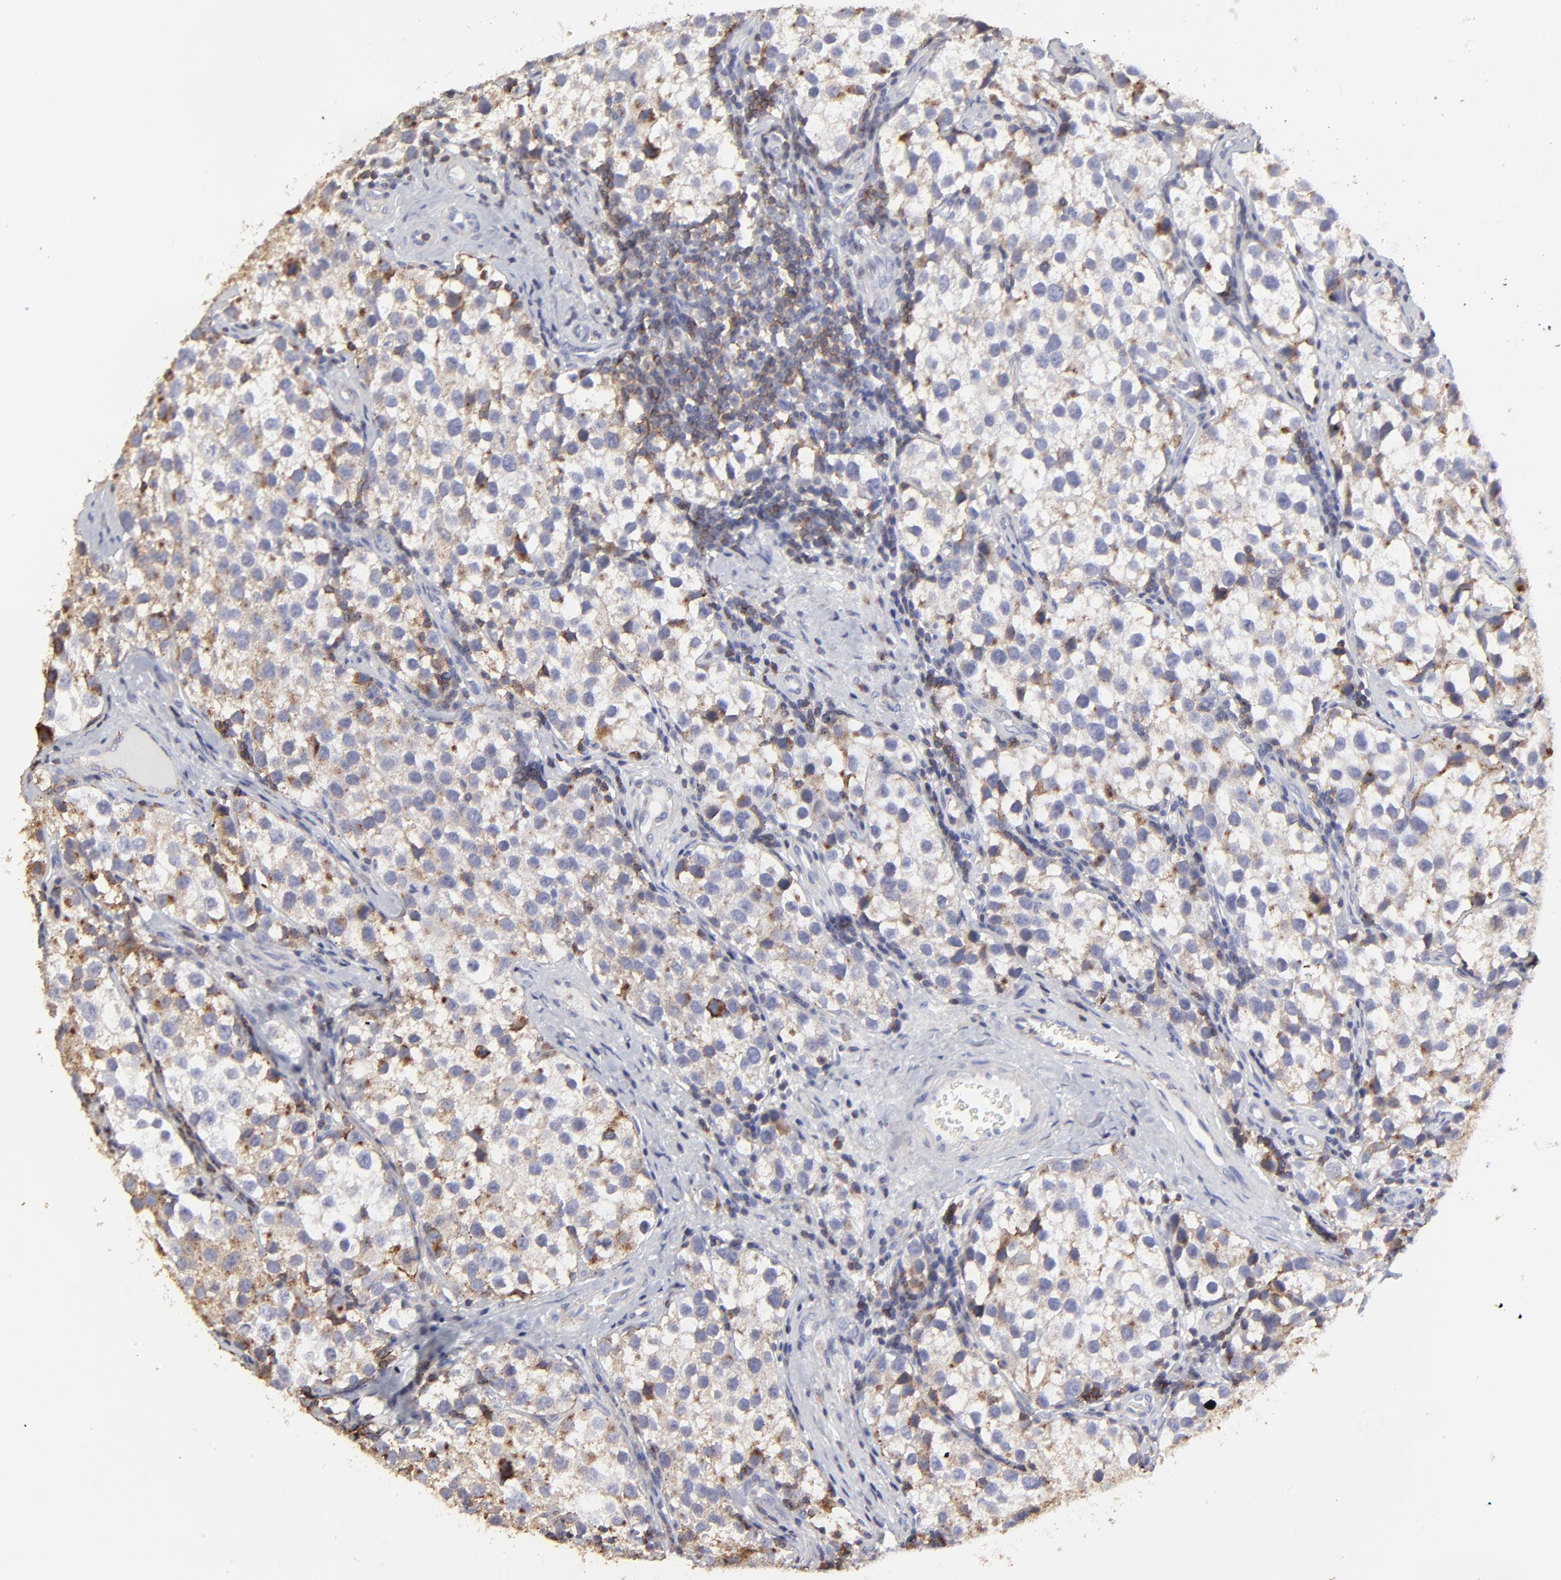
{"staining": {"intensity": "negative", "quantity": "none", "location": "none"}, "tissue": "testis cancer", "cell_type": "Tumor cells", "image_type": "cancer", "snomed": [{"axis": "morphology", "description": "Seminoma, NOS"}, {"axis": "topography", "description": "Testis"}], "caption": "Tumor cells are negative for brown protein staining in testis cancer (seminoma).", "gene": "ANXA6", "patient": {"sex": "male", "age": 39}}